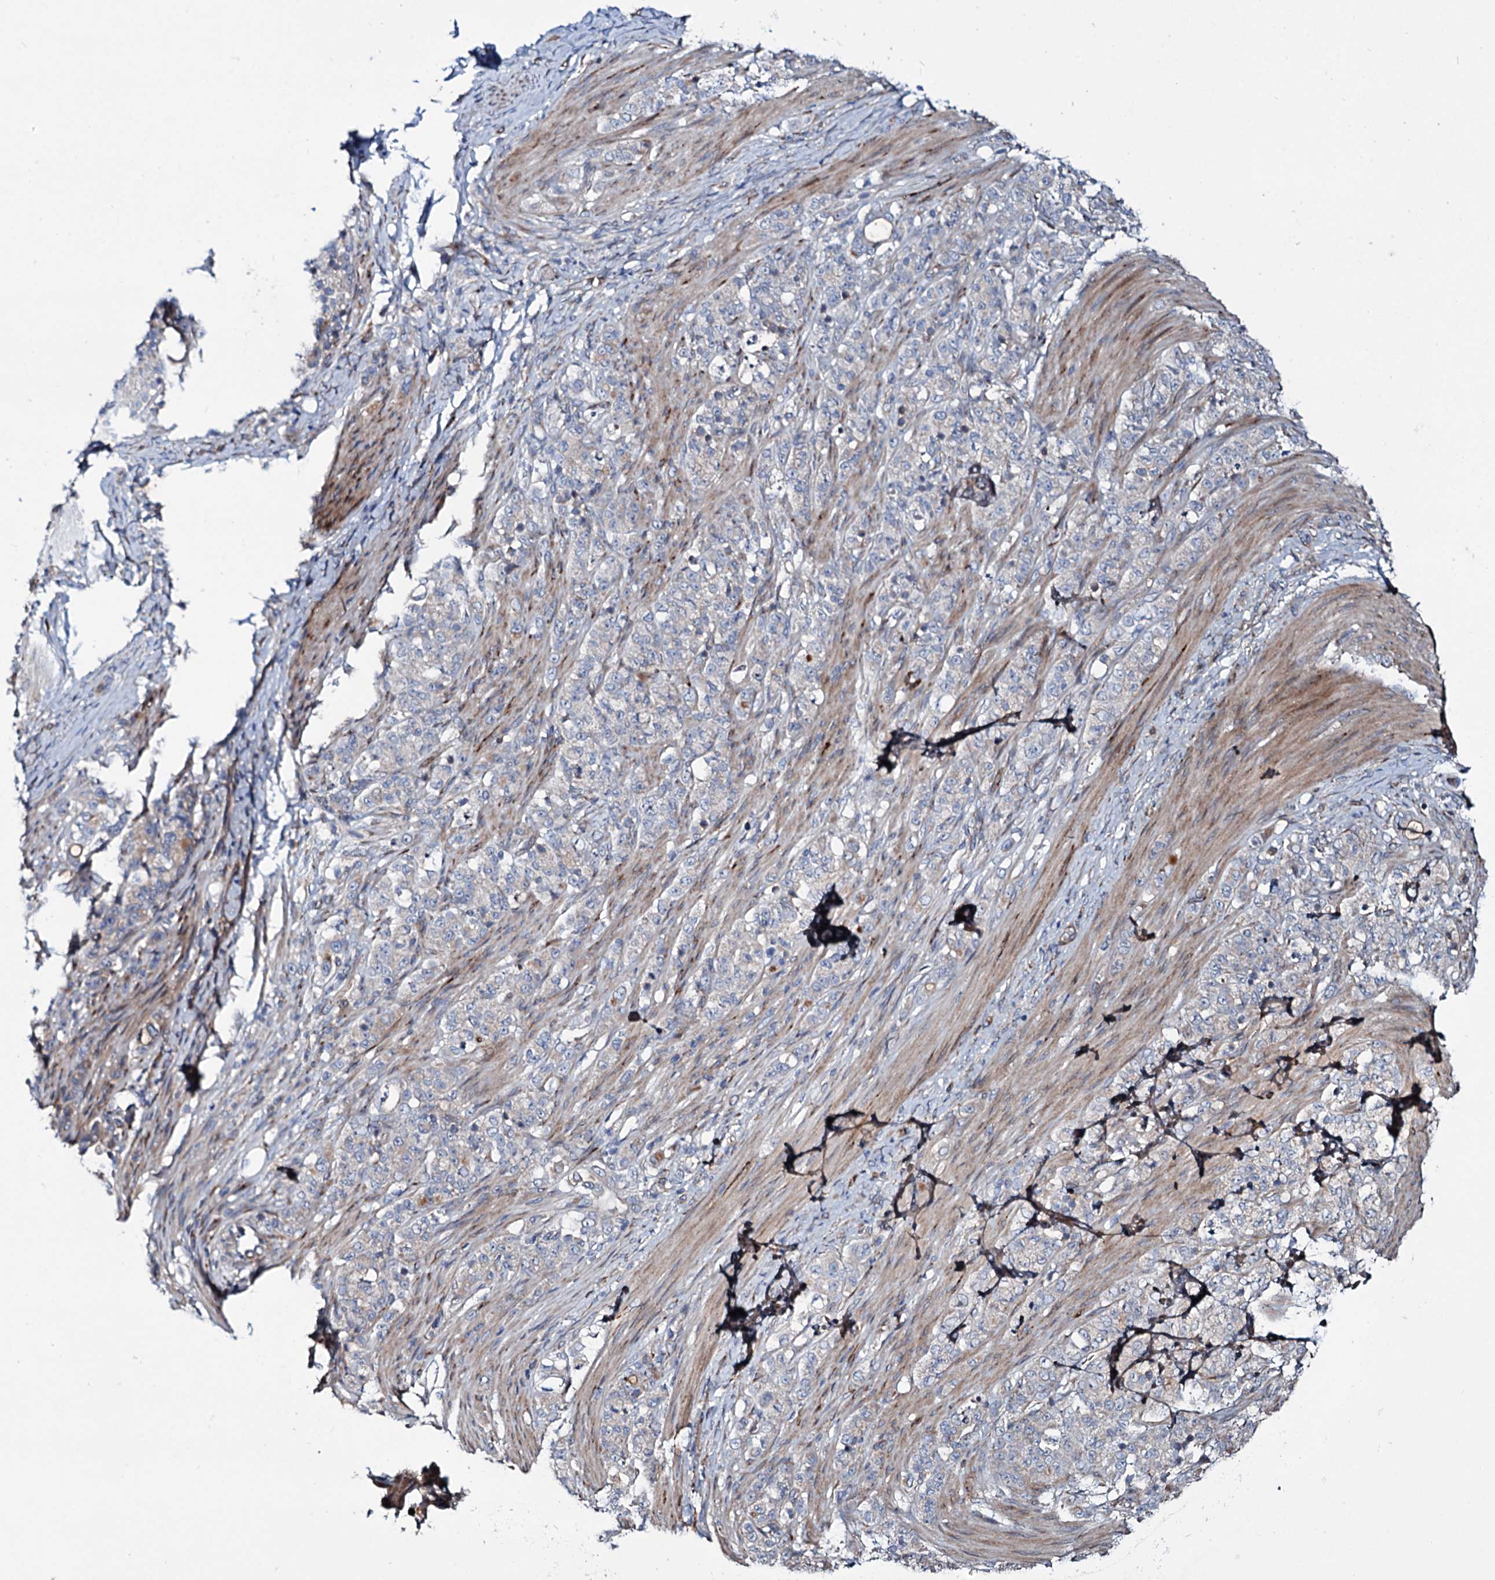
{"staining": {"intensity": "weak", "quantity": "<25%", "location": "cytoplasmic/membranous"}, "tissue": "stomach cancer", "cell_type": "Tumor cells", "image_type": "cancer", "snomed": [{"axis": "morphology", "description": "Adenocarcinoma, NOS"}, {"axis": "topography", "description": "Stomach"}], "caption": "Adenocarcinoma (stomach) was stained to show a protein in brown. There is no significant positivity in tumor cells.", "gene": "PTDSS2", "patient": {"sex": "female", "age": 79}}